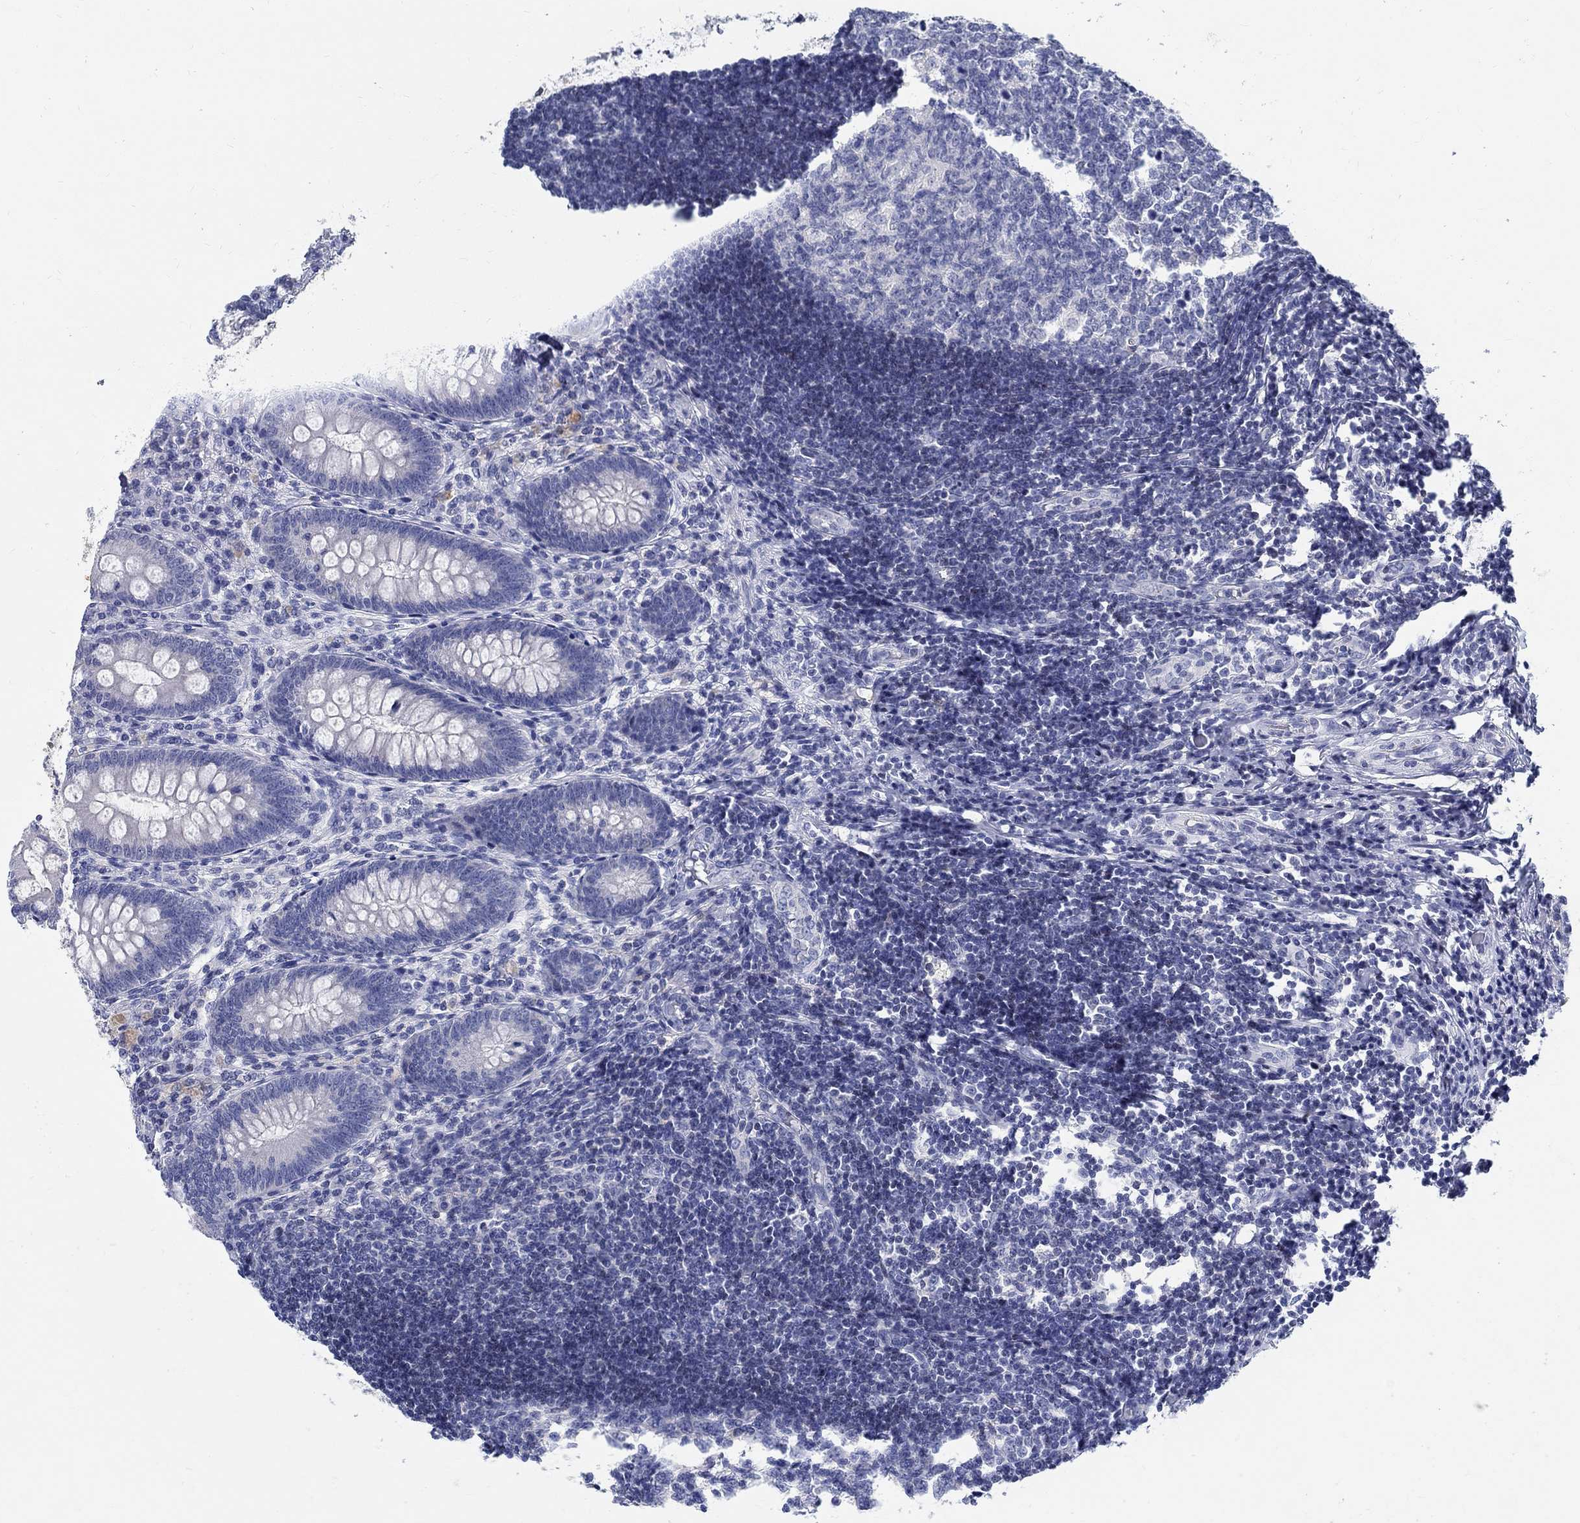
{"staining": {"intensity": "negative", "quantity": "none", "location": "none"}, "tissue": "appendix", "cell_type": "Glandular cells", "image_type": "normal", "snomed": [{"axis": "morphology", "description": "Normal tissue, NOS"}, {"axis": "morphology", "description": "Inflammation, NOS"}, {"axis": "topography", "description": "Appendix"}], "caption": "This is an immunohistochemistry (IHC) histopathology image of normal human appendix. There is no staining in glandular cells.", "gene": "CRYGA", "patient": {"sex": "male", "age": 16}}